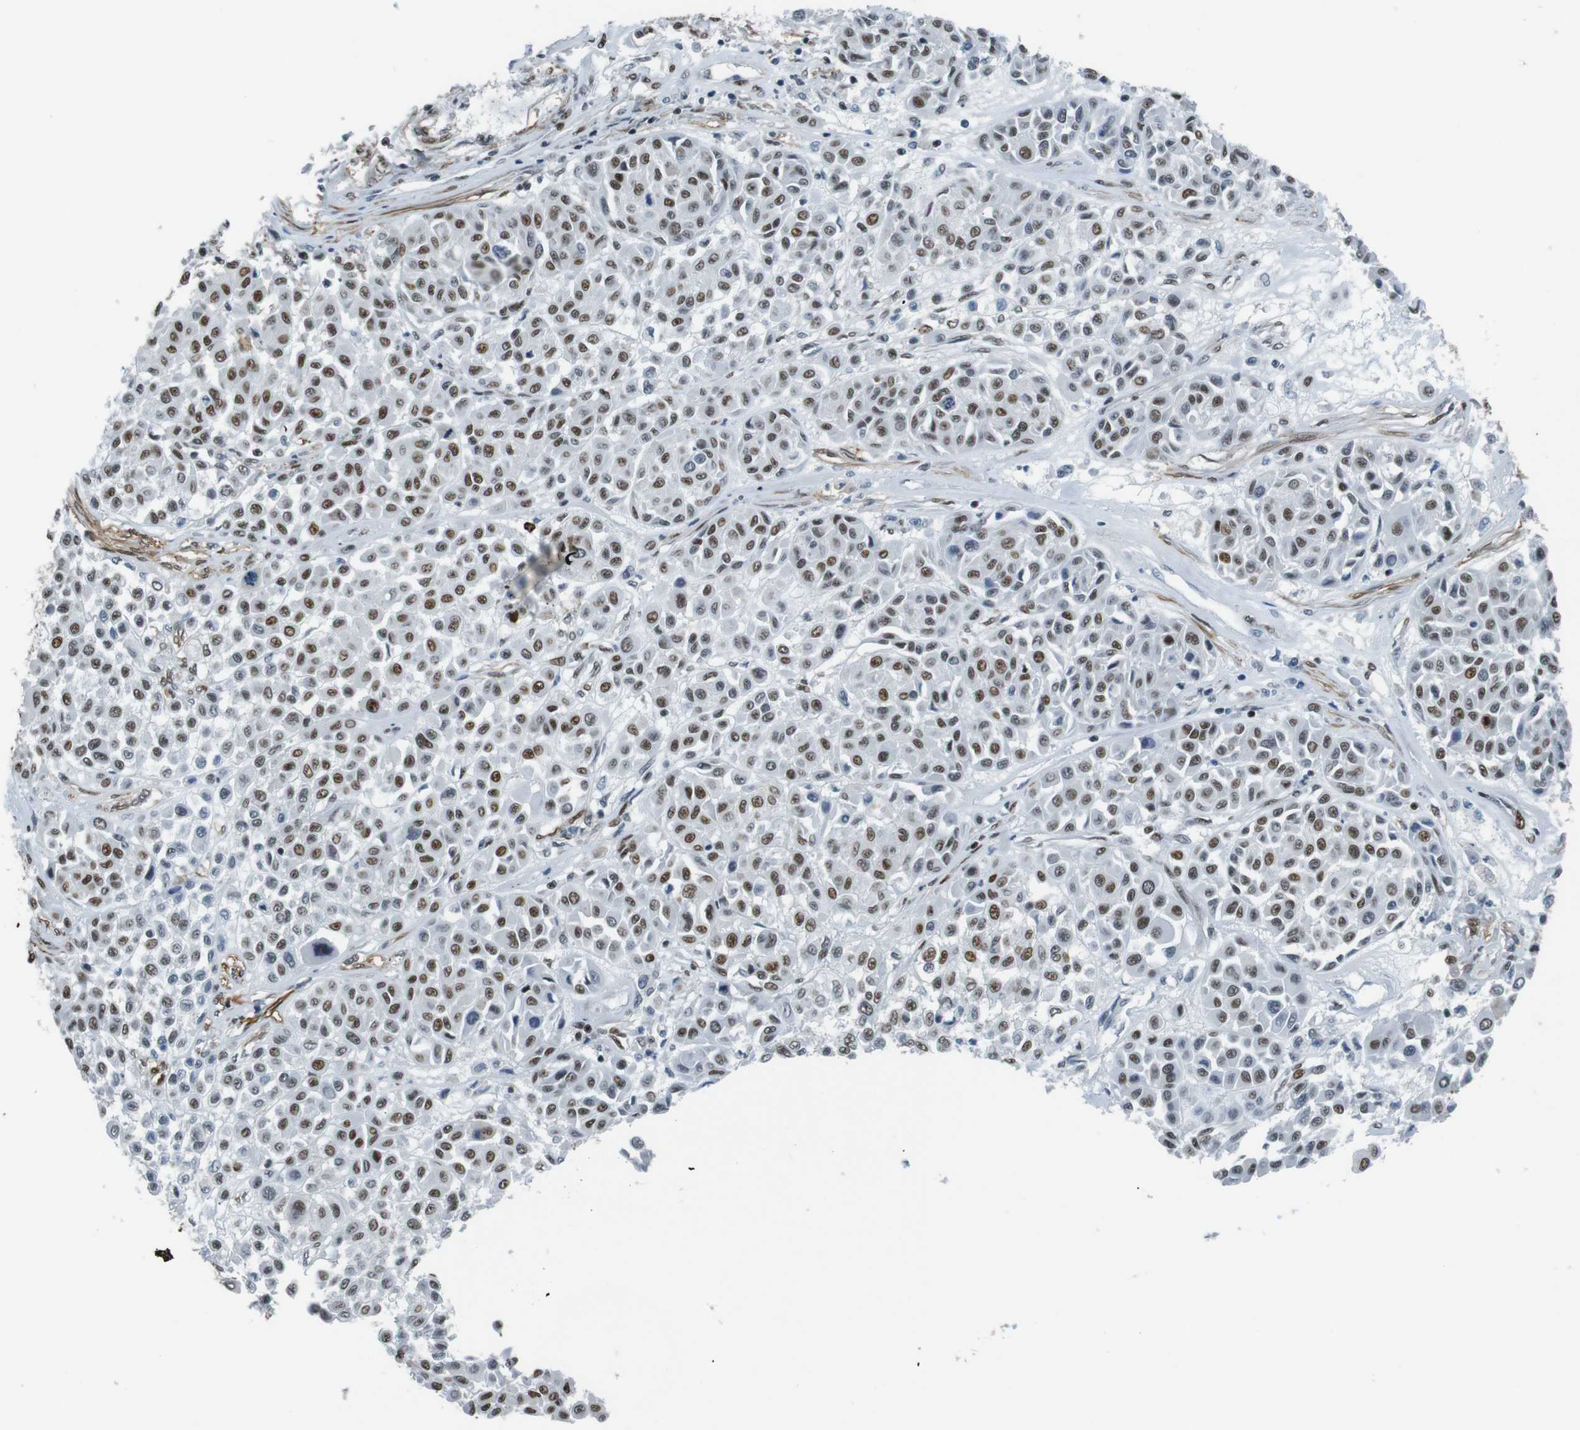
{"staining": {"intensity": "moderate", "quantity": "25%-75%", "location": "nuclear"}, "tissue": "melanoma", "cell_type": "Tumor cells", "image_type": "cancer", "snomed": [{"axis": "morphology", "description": "Malignant melanoma, Metastatic site"}, {"axis": "topography", "description": "Soft tissue"}], "caption": "This micrograph displays IHC staining of human malignant melanoma (metastatic site), with medium moderate nuclear expression in about 25%-75% of tumor cells.", "gene": "HEXIM1", "patient": {"sex": "male", "age": 41}}